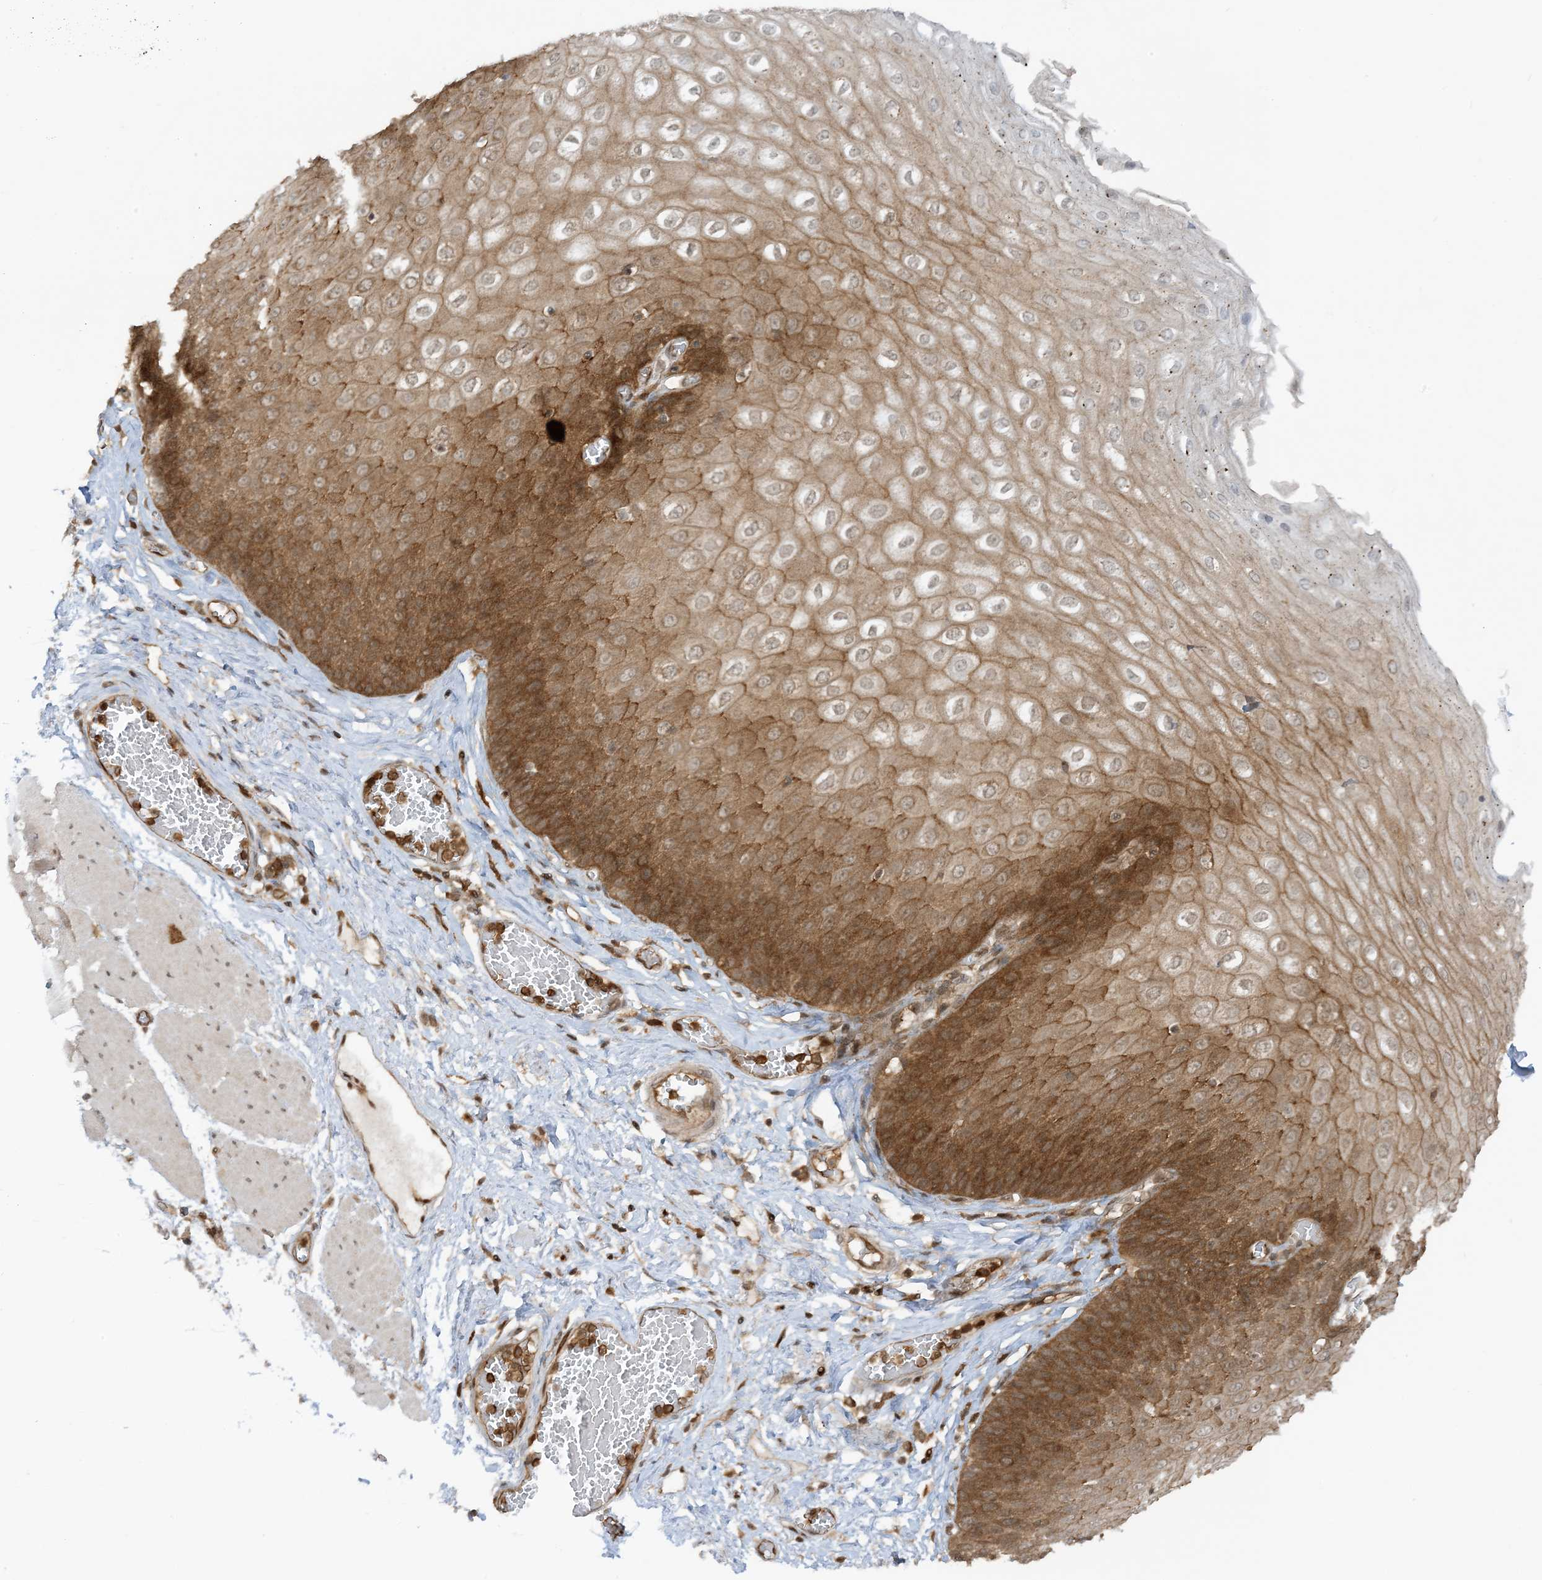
{"staining": {"intensity": "strong", "quantity": ">75%", "location": "cytoplasmic/membranous"}, "tissue": "esophagus", "cell_type": "Squamous epithelial cells", "image_type": "normal", "snomed": [{"axis": "morphology", "description": "Normal tissue, NOS"}, {"axis": "topography", "description": "Esophagus"}], "caption": "Immunohistochemical staining of unremarkable esophagus exhibits strong cytoplasmic/membranous protein expression in about >75% of squamous epithelial cells.", "gene": "CERT1", "patient": {"sex": "male", "age": 60}}